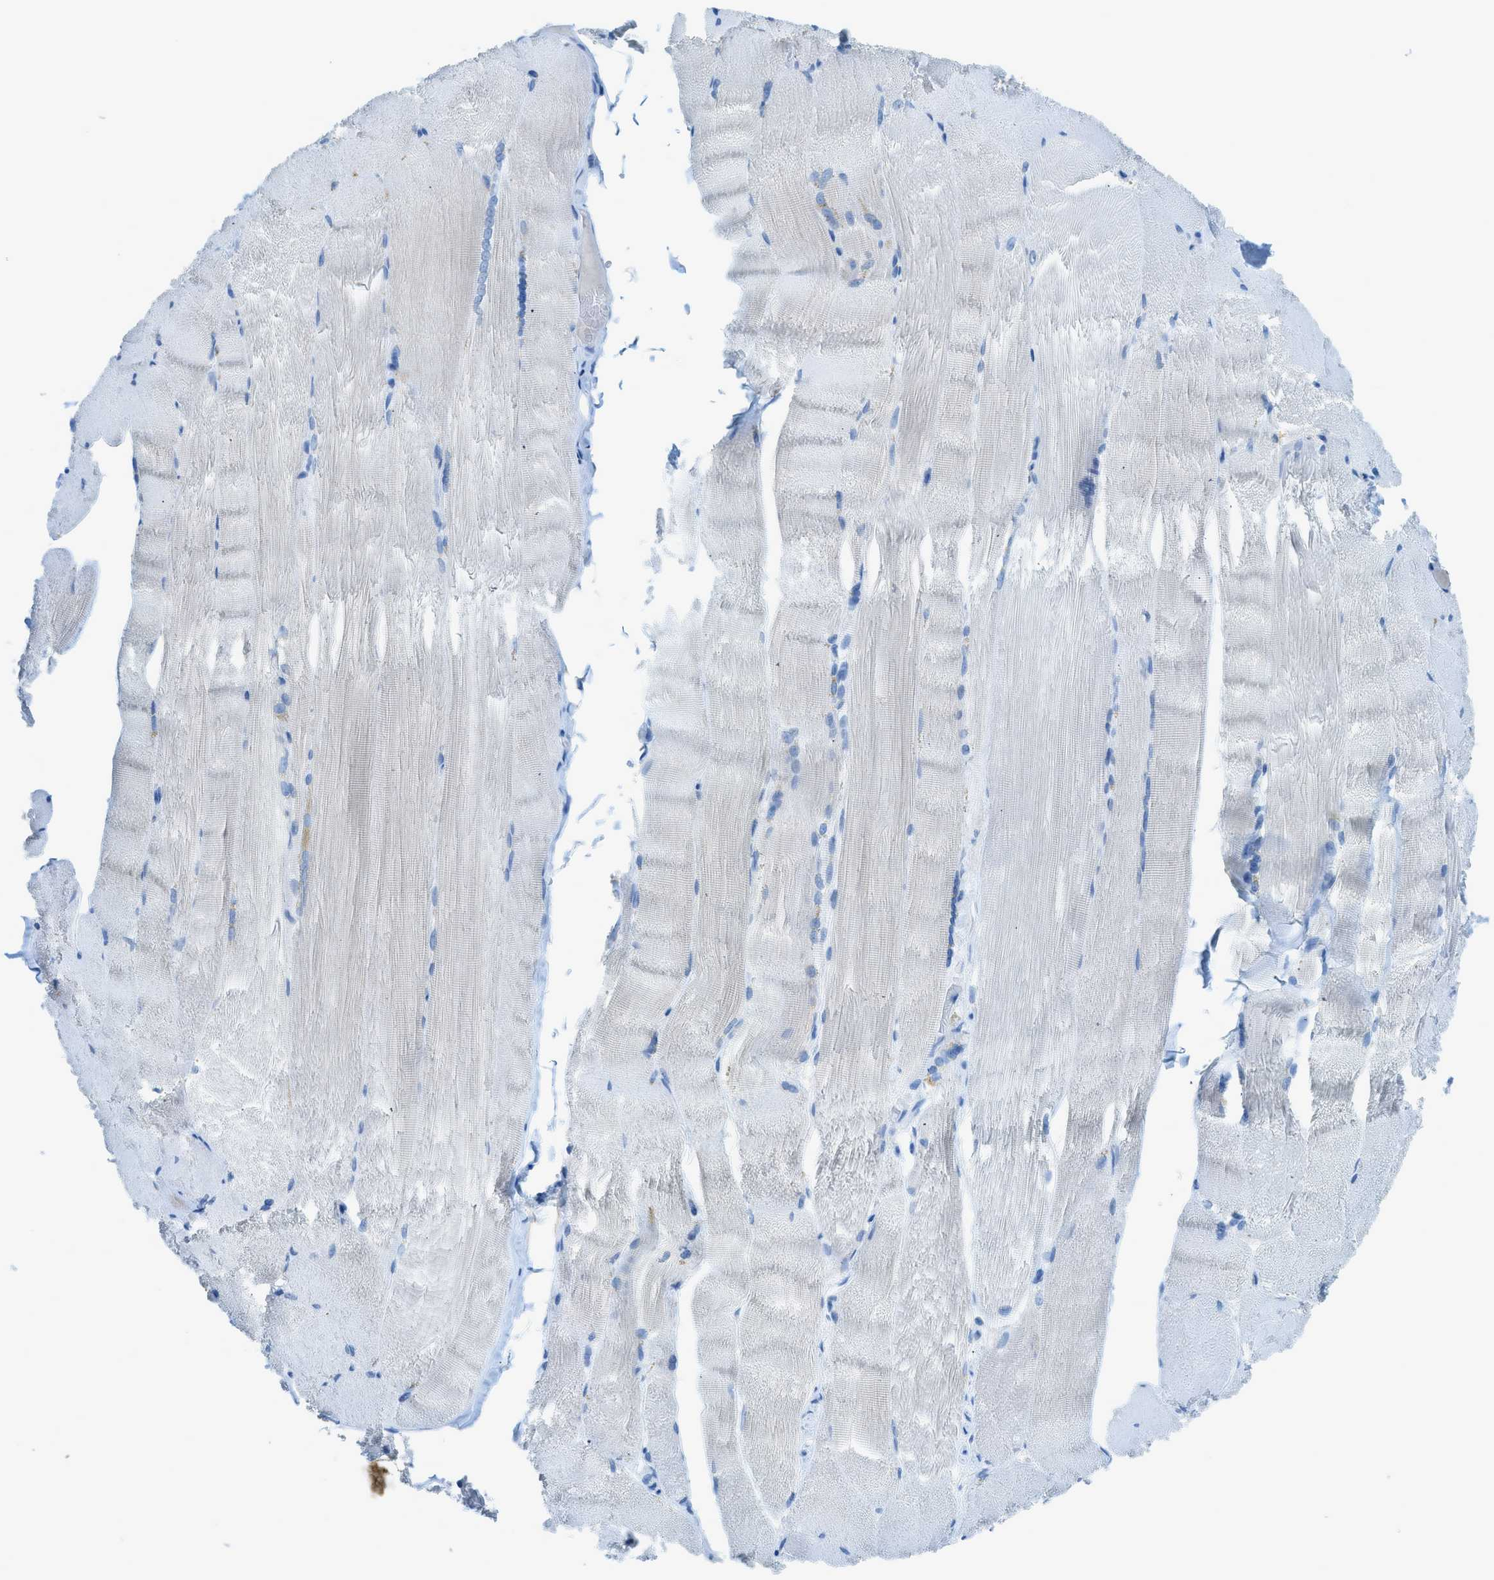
{"staining": {"intensity": "negative", "quantity": "none", "location": "none"}, "tissue": "skeletal muscle", "cell_type": "Myocytes", "image_type": "normal", "snomed": [{"axis": "morphology", "description": "Normal tissue, NOS"}, {"axis": "topography", "description": "Skin"}, {"axis": "topography", "description": "Skeletal muscle"}], "caption": "An image of skeletal muscle stained for a protein reveals no brown staining in myocytes. (DAB IHC with hematoxylin counter stain).", "gene": "ACAN", "patient": {"sex": "male", "age": 83}}